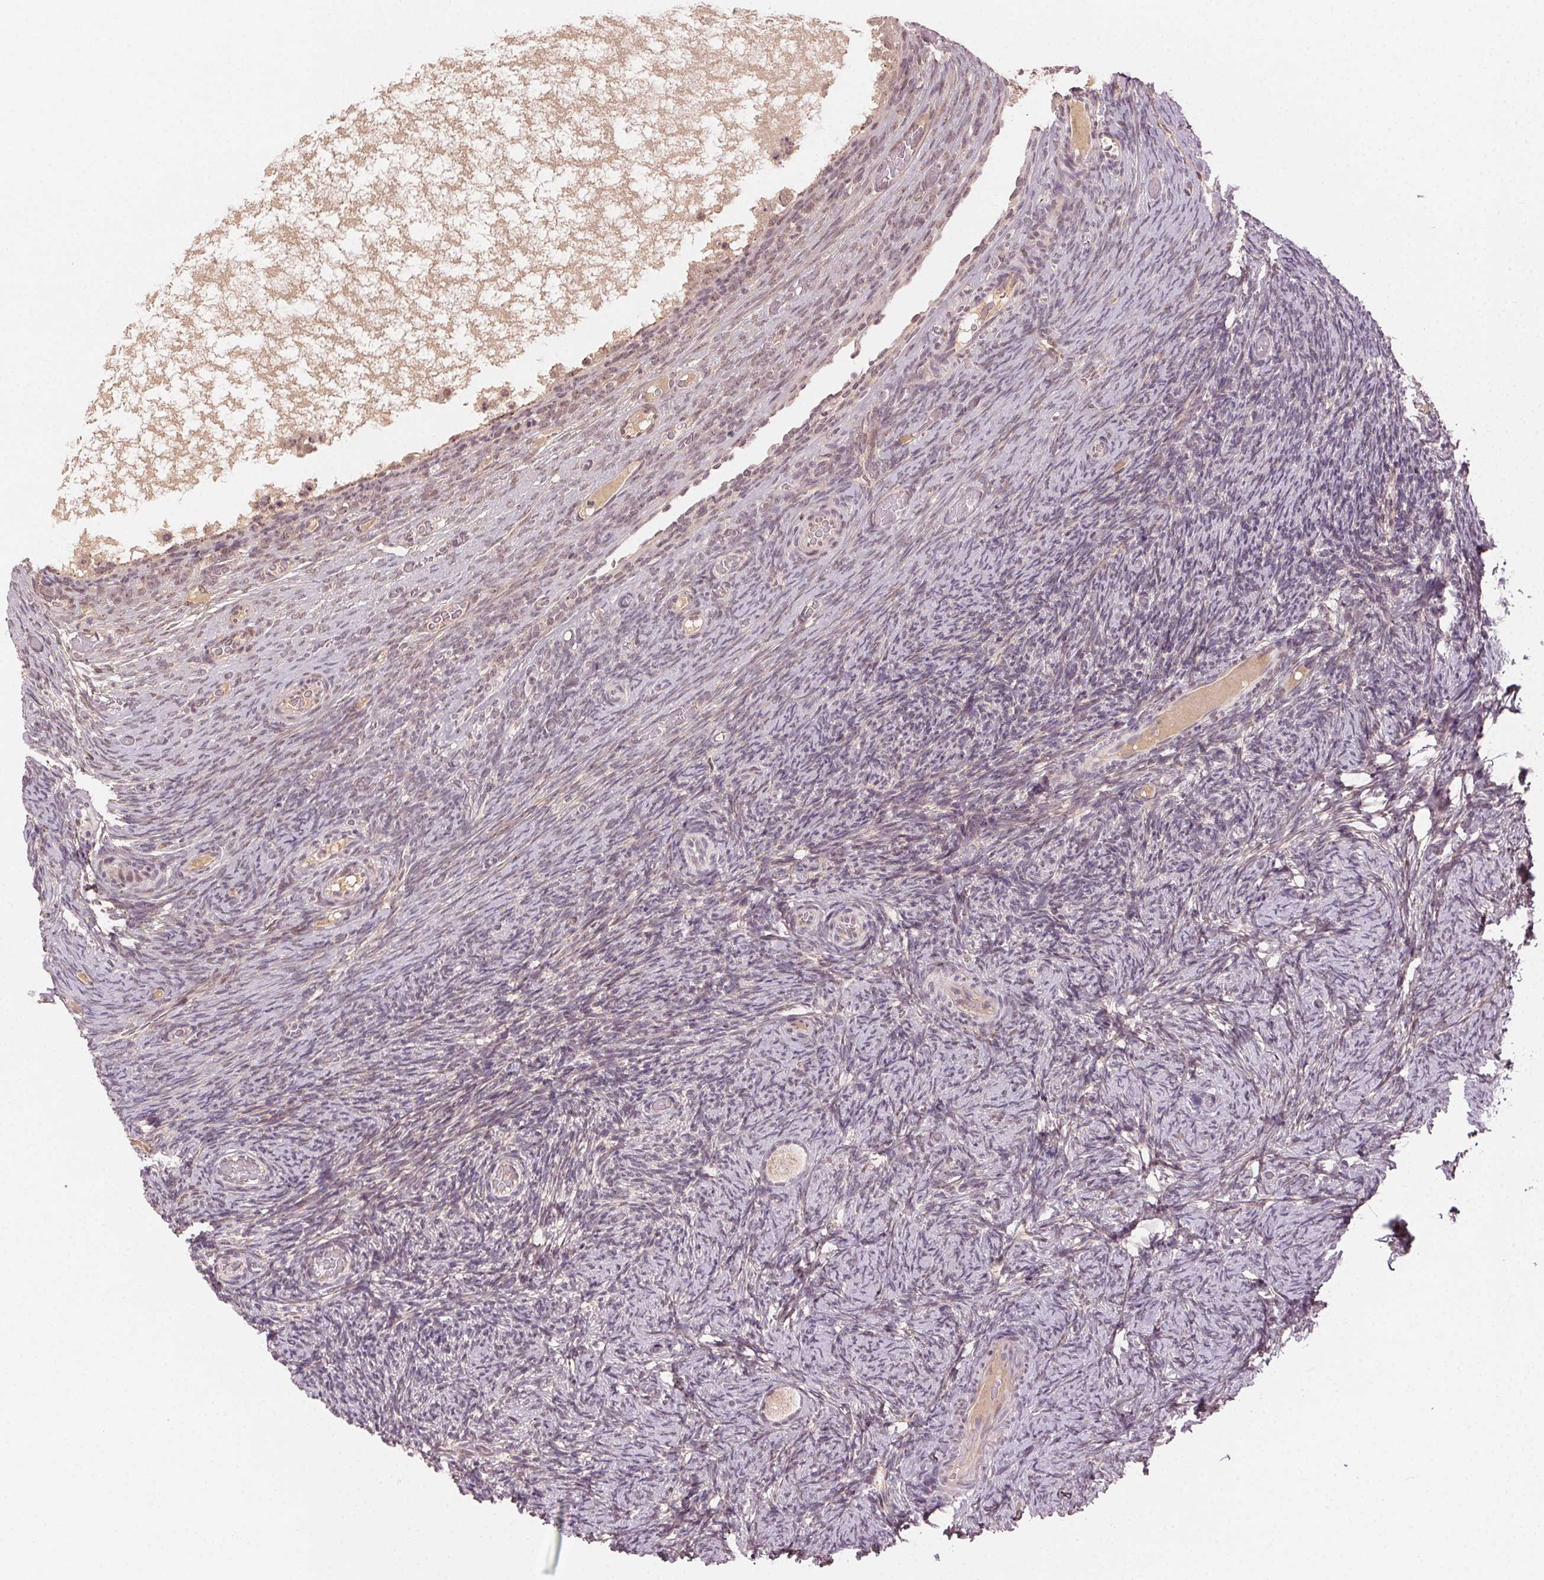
{"staining": {"intensity": "negative", "quantity": "none", "location": "none"}, "tissue": "ovary", "cell_type": "Follicle cells", "image_type": "normal", "snomed": [{"axis": "morphology", "description": "Normal tissue, NOS"}, {"axis": "topography", "description": "Ovary"}], "caption": "A high-resolution image shows IHC staining of normal ovary, which exhibits no significant positivity in follicle cells.", "gene": "TUB", "patient": {"sex": "female", "age": 34}}